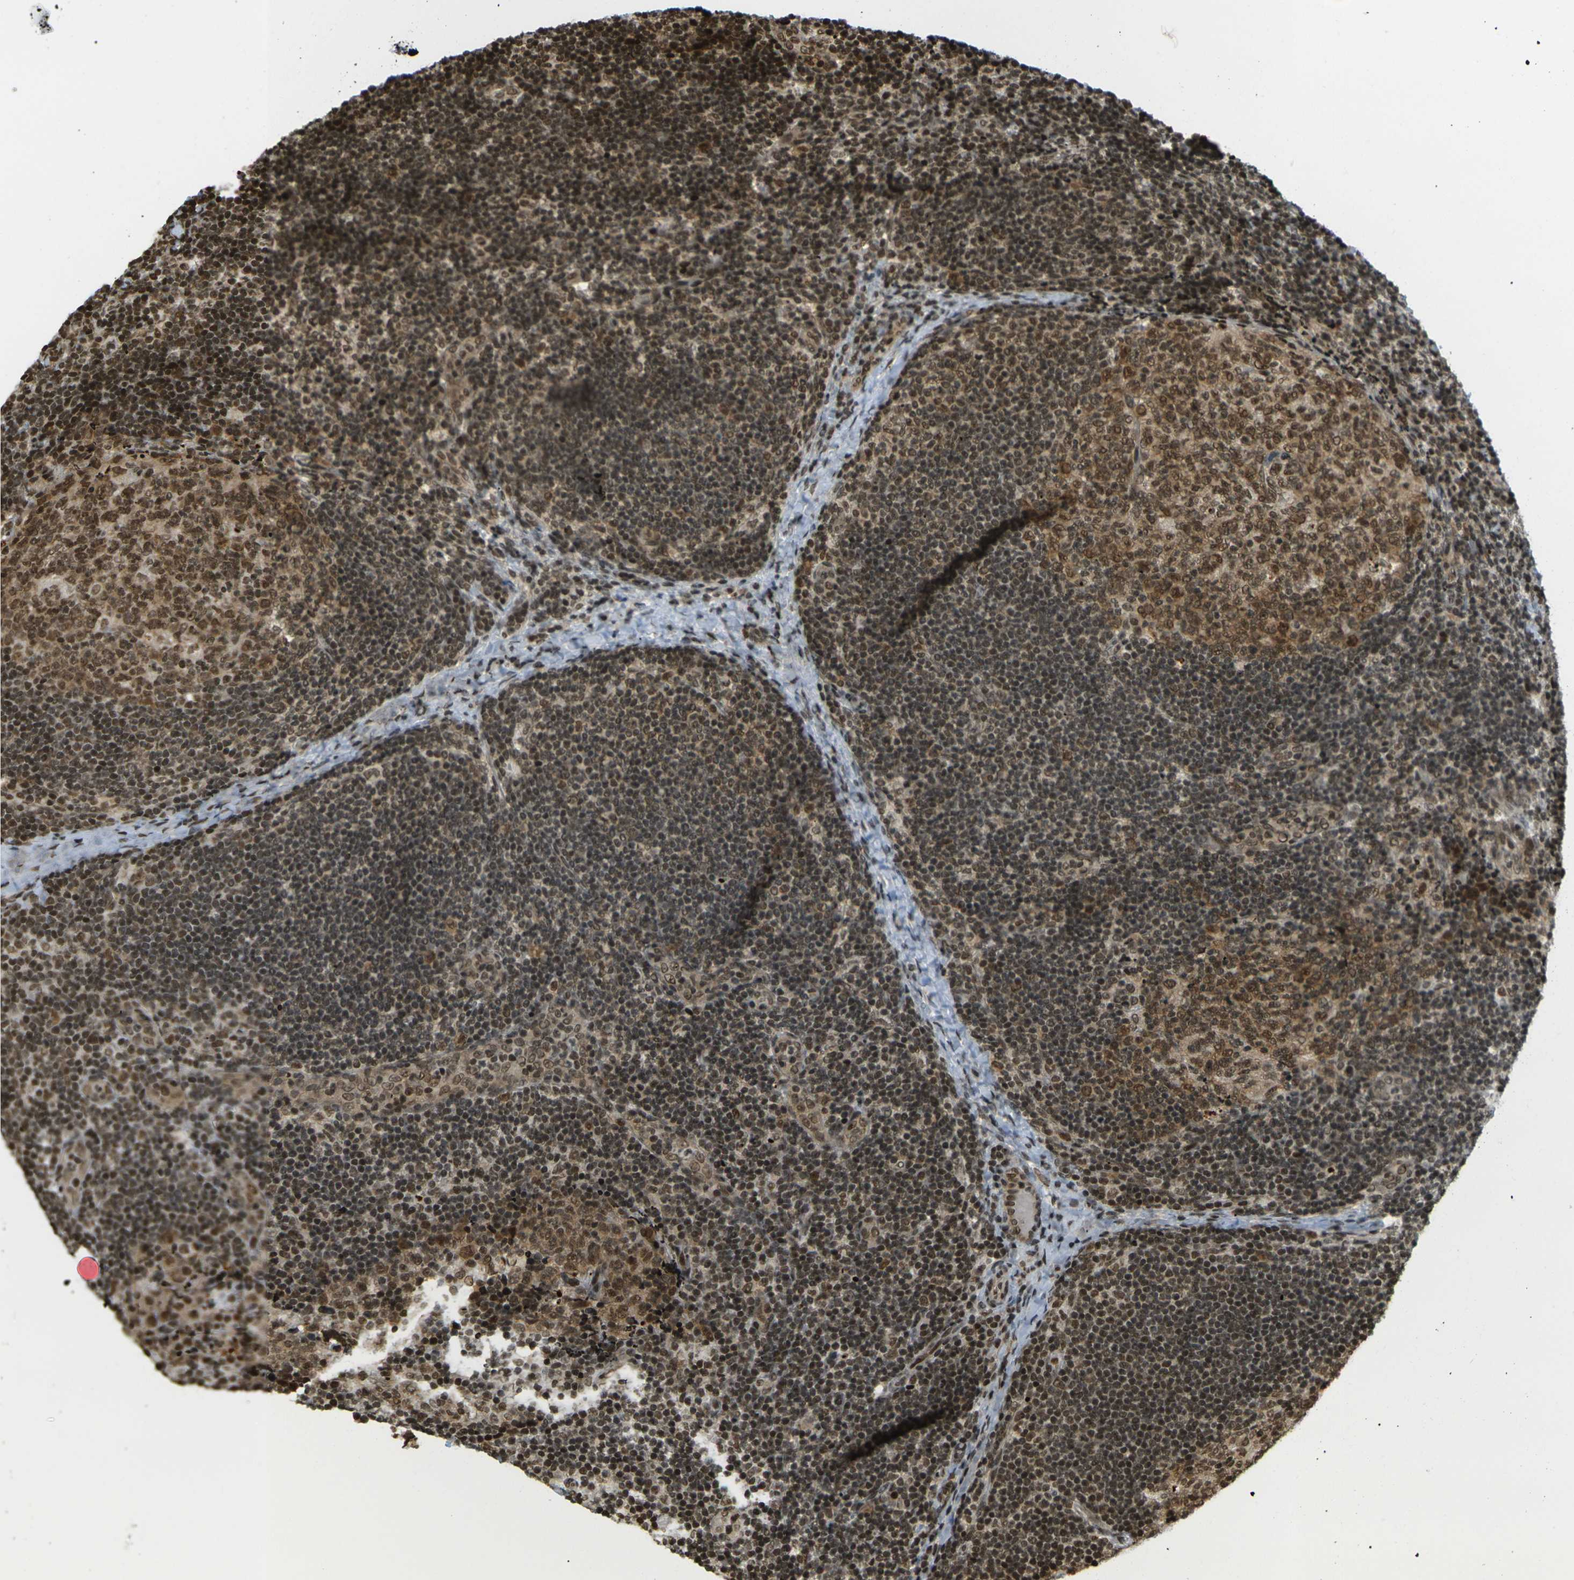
{"staining": {"intensity": "strong", "quantity": ">75%", "location": "cytoplasmic/membranous,nuclear"}, "tissue": "lymph node", "cell_type": "Germinal center cells", "image_type": "normal", "snomed": [{"axis": "morphology", "description": "Normal tissue, NOS"}, {"axis": "topography", "description": "Lymph node"}], "caption": "Human lymph node stained for a protein (brown) displays strong cytoplasmic/membranous,nuclear positive expression in about >75% of germinal center cells.", "gene": "RUVBL2", "patient": {"sex": "female", "age": 14}}